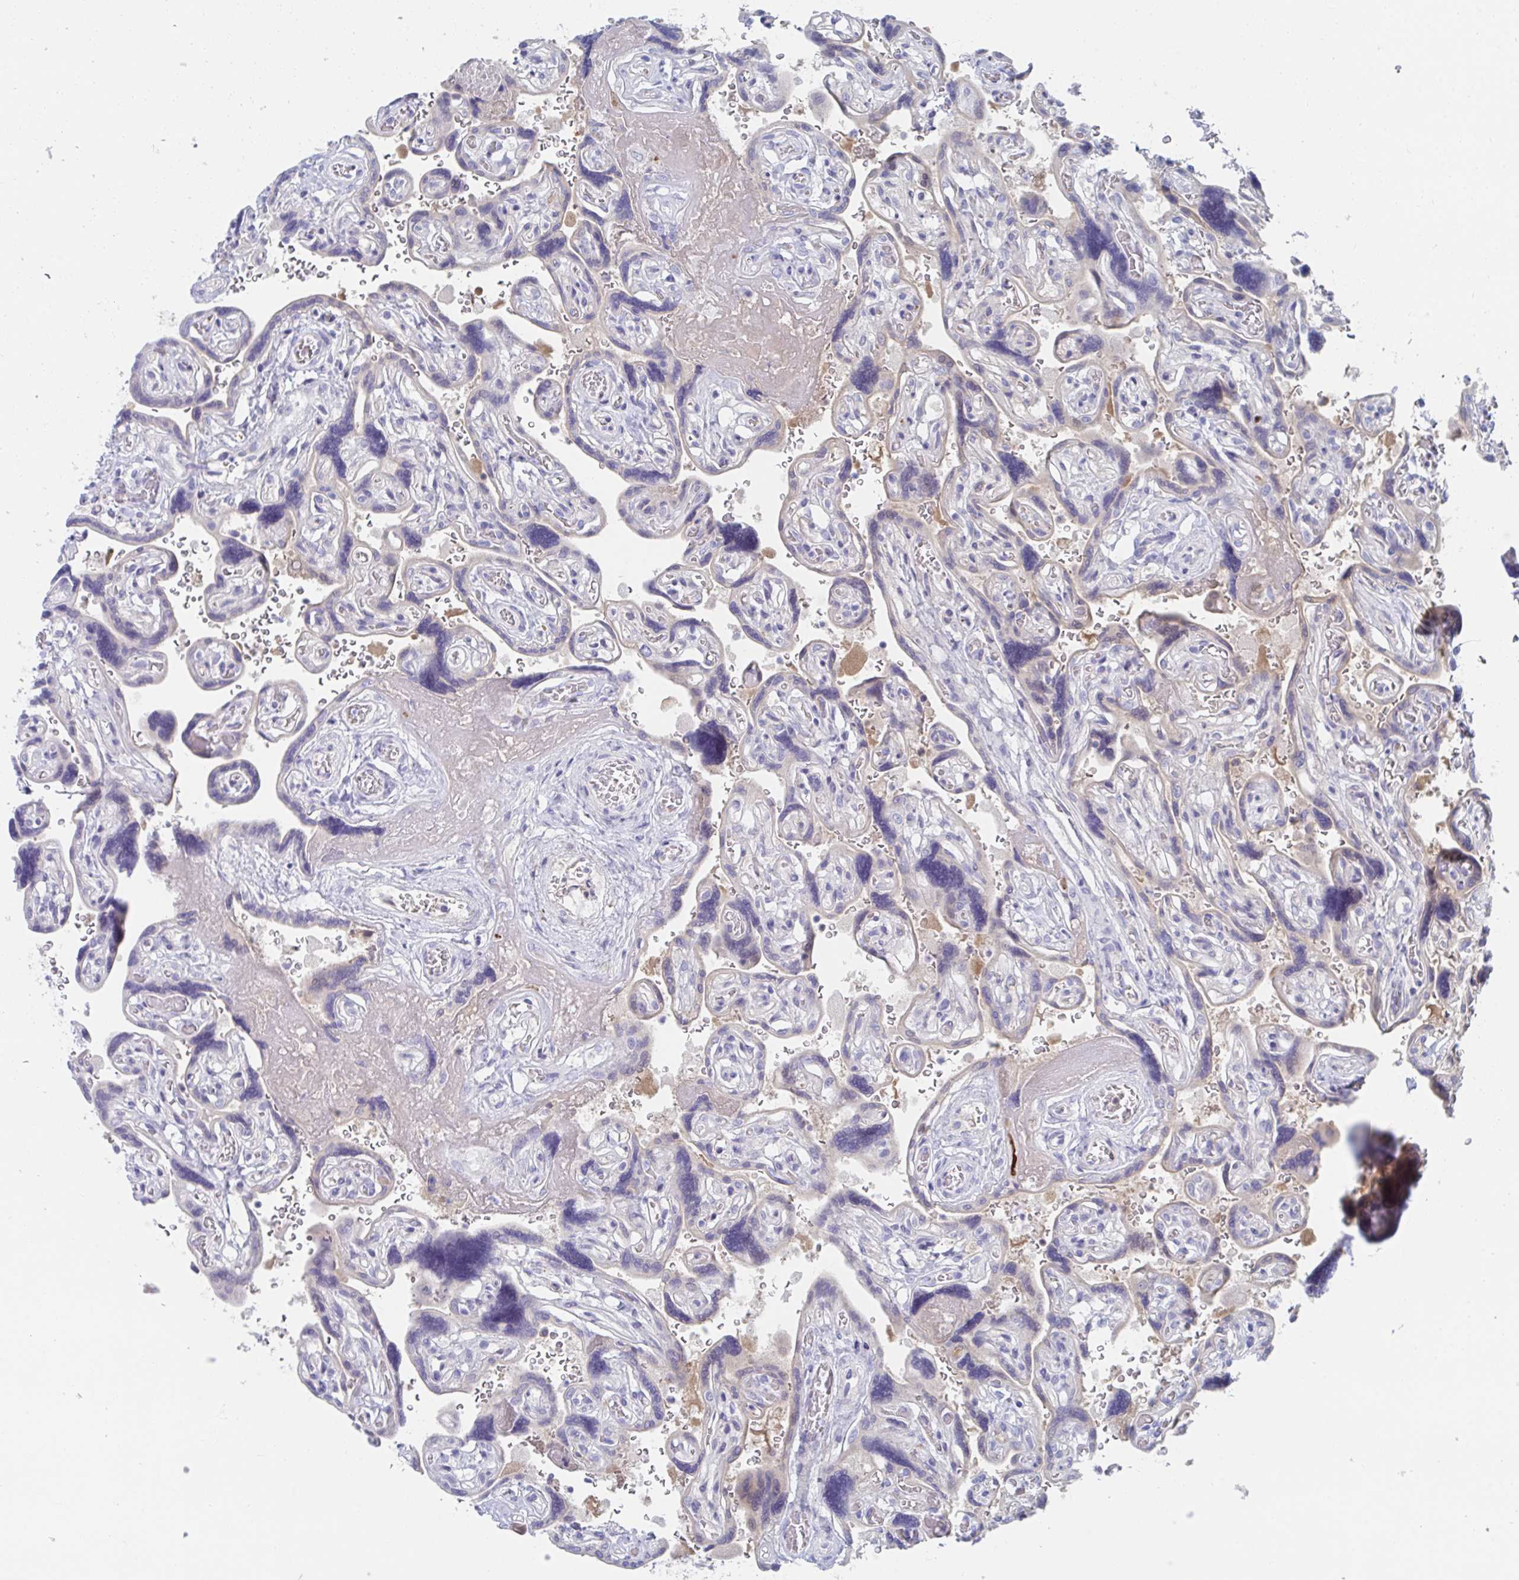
{"staining": {"intensity": "negative", "quantity": "none", "location": "none"}, "tissue": "placenta", "cell_type": "Decidual cells", "image_type": "normal", "snomed": [{"axis": "morphology", "description": "Normal tissue, NOS"}, {"axis": "topography", "description": "Placenta"}], "caption": "IHC of benign placenta exhibits no positivity in decidual cells.", "gene": "TNFAIP6", "patient": {"sex": "female", "age": 32}}